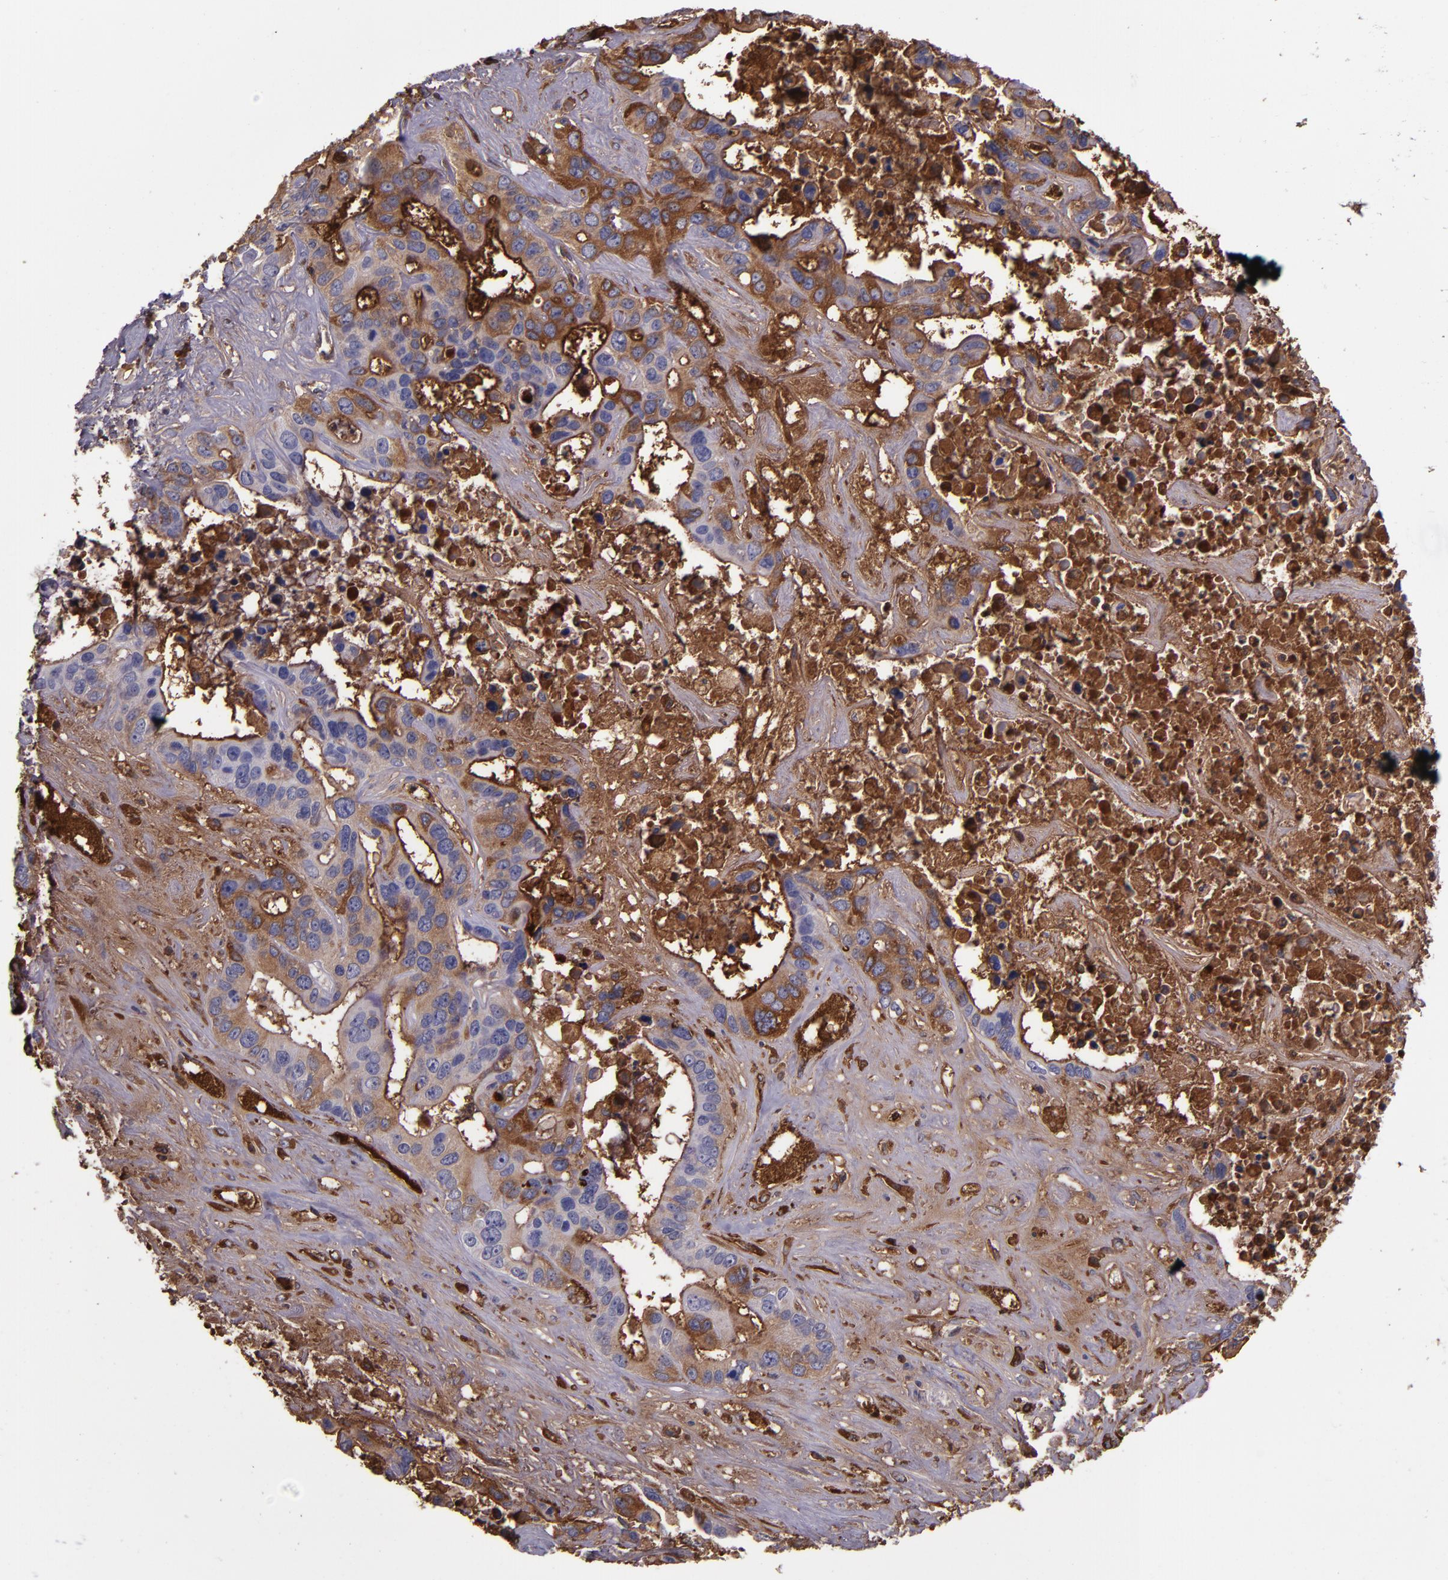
{"staining": {"intensity": "moderate", "quantity": "<25%", "location": "cytoplasmic/membranous"}, "tissue": "liver cancer", "cell_type": "Tumor cells", "image_type": "cancer", "snomed": [{"axis": "morphology", "description": "Cholangiocarcinoma"}, {"axis": "topography", "description": "Liver"}], "caption": "Immunohistochemical staining of cholangiocarcinoma (liver) demonstrates low levels of moderate cytoplasmic/membranous staining in approximately <25% of tumor cells.", "gene": "A2M", "patient": {"sex": "female", "age": 65}}